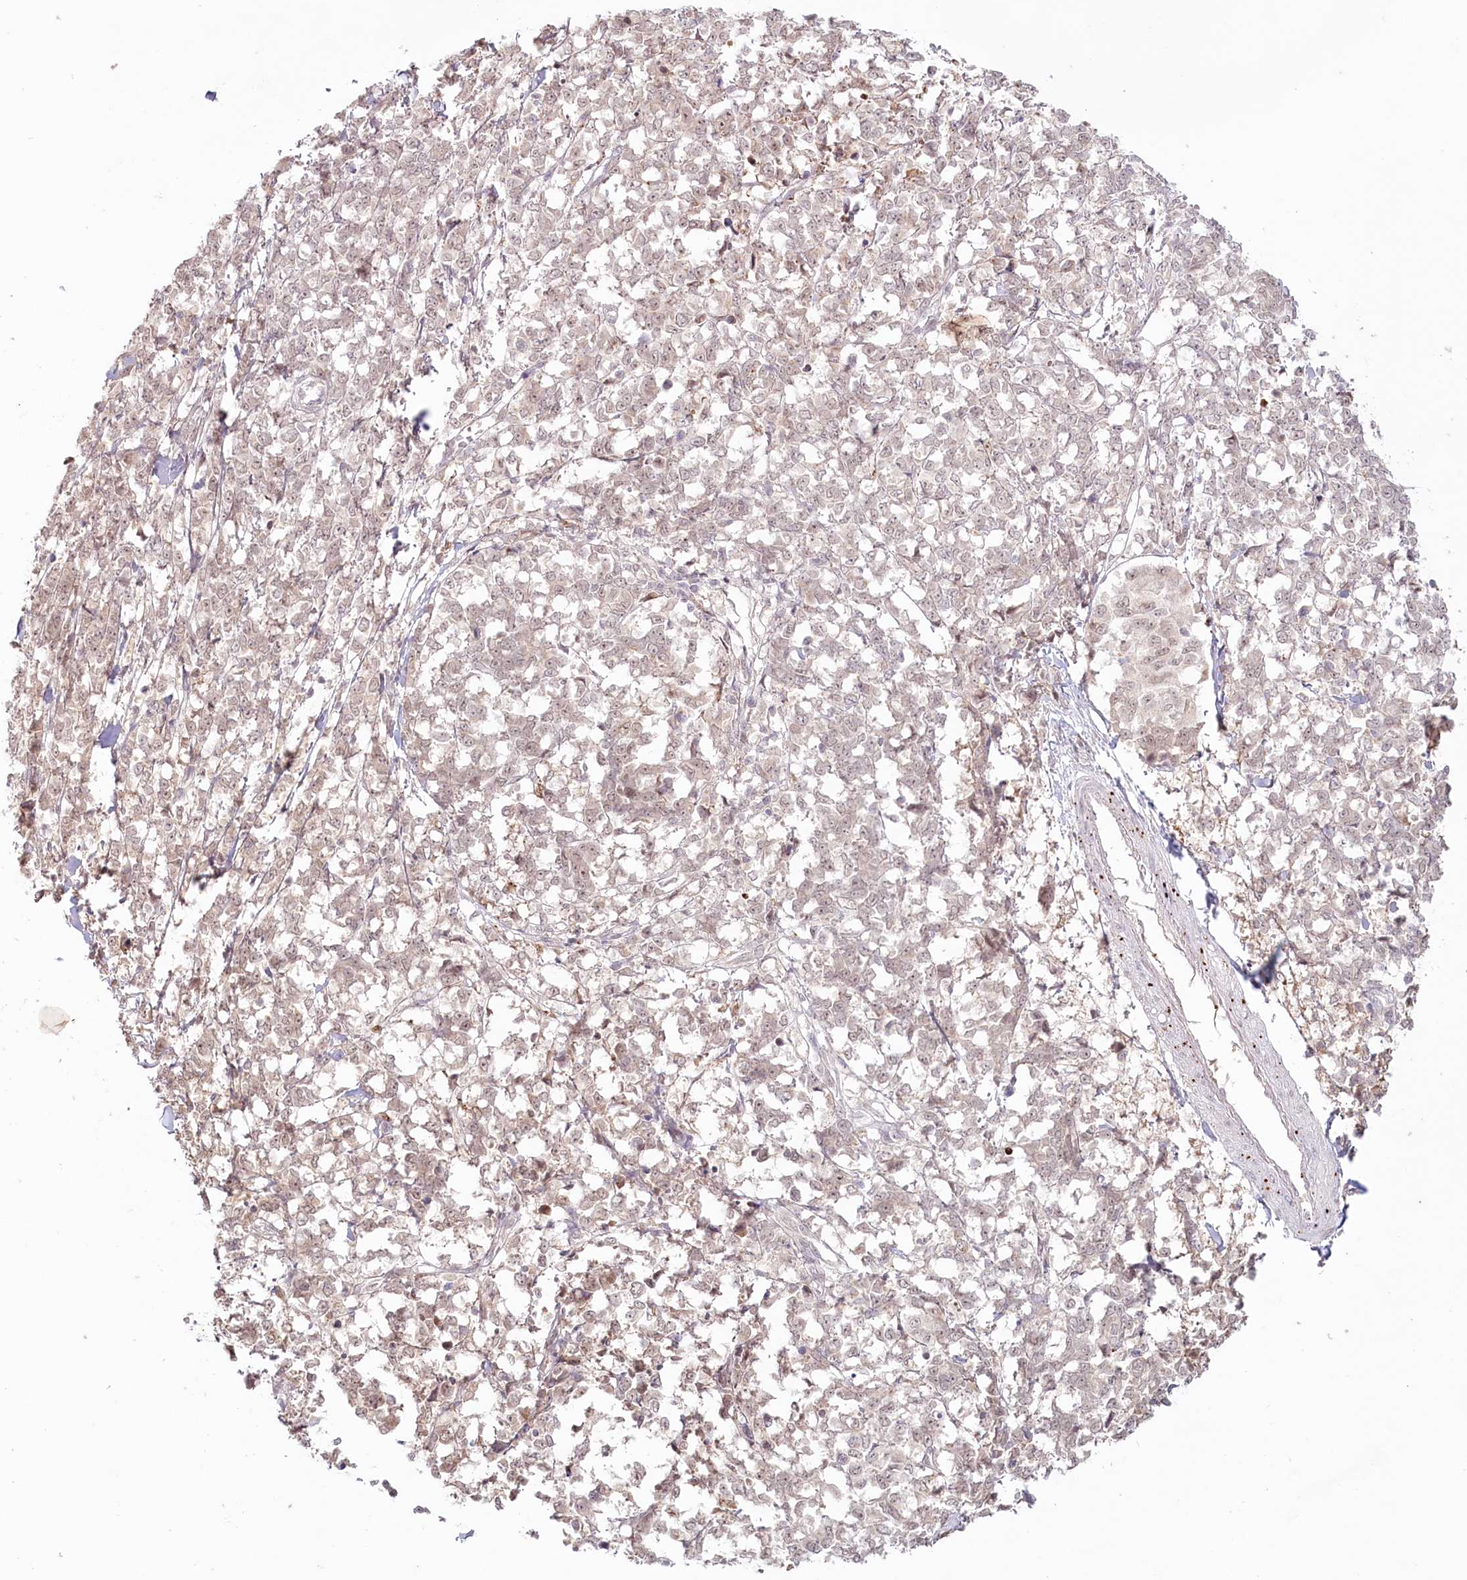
{"staining": {"intensity": "weak", "quantity": "25%-75%", "location": "cytoplasmic/membranous,nuclear"}, "tissue": "melanoma", "cell_type": "Tumor cells", "image_type": "cancer", "snomed": [{"axis": "morphology", "description": "Malignant melanoma, NOS"}, {"axis": "topography", "description": "Skin"}], "caption": "The histopathology image displays immunohistochemical staining of melanoma. There is weak cytoplasmic/membranous and nuclear expression is present in about 25%-75% of tumor cells.", "gene": "PSAPL1", "patient": {"sex": "female", "age": 72}}